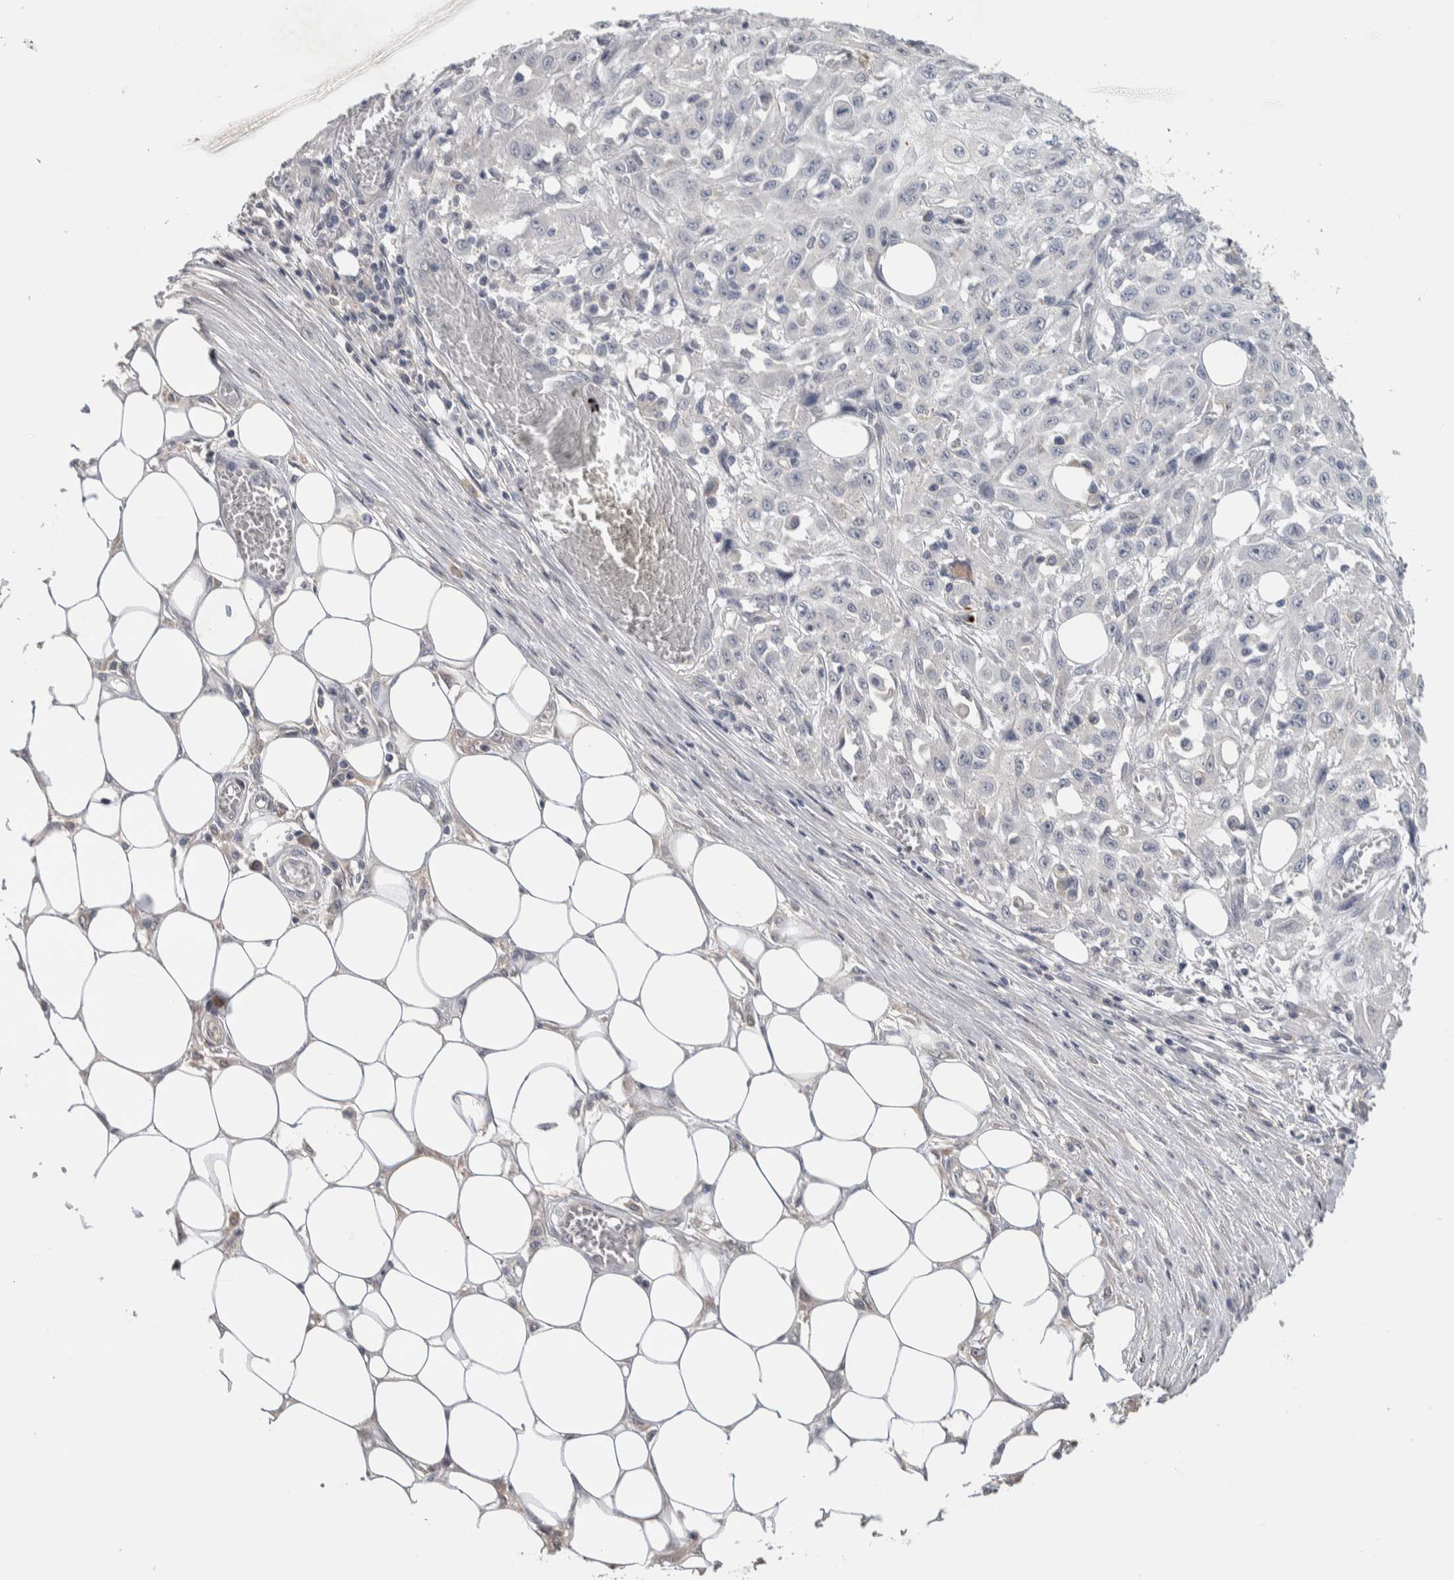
{"staining": {"intensity": "negative", "quantity": "none", "location": "none"}, "tissue": "skin cancer", "cell_type": "Tumor cells", "image_type": "cancer", "snomed": [{"axis": "morphology", "description": "Squamous cell carcinoma, NOS"}, {"axis": "morphology", "description": "Squamous cell carcinoma, metastatic, NOS"}, {"axis": "topography", "description": "Skin"}, {"axis": "topography", "description": "Lymph node"}], "caption": "A photomicrograph of human skin cancer is negative for staining in tumor cells.", "gene": "TMEM102", "patient": {"sex": "male", "age": 75}}